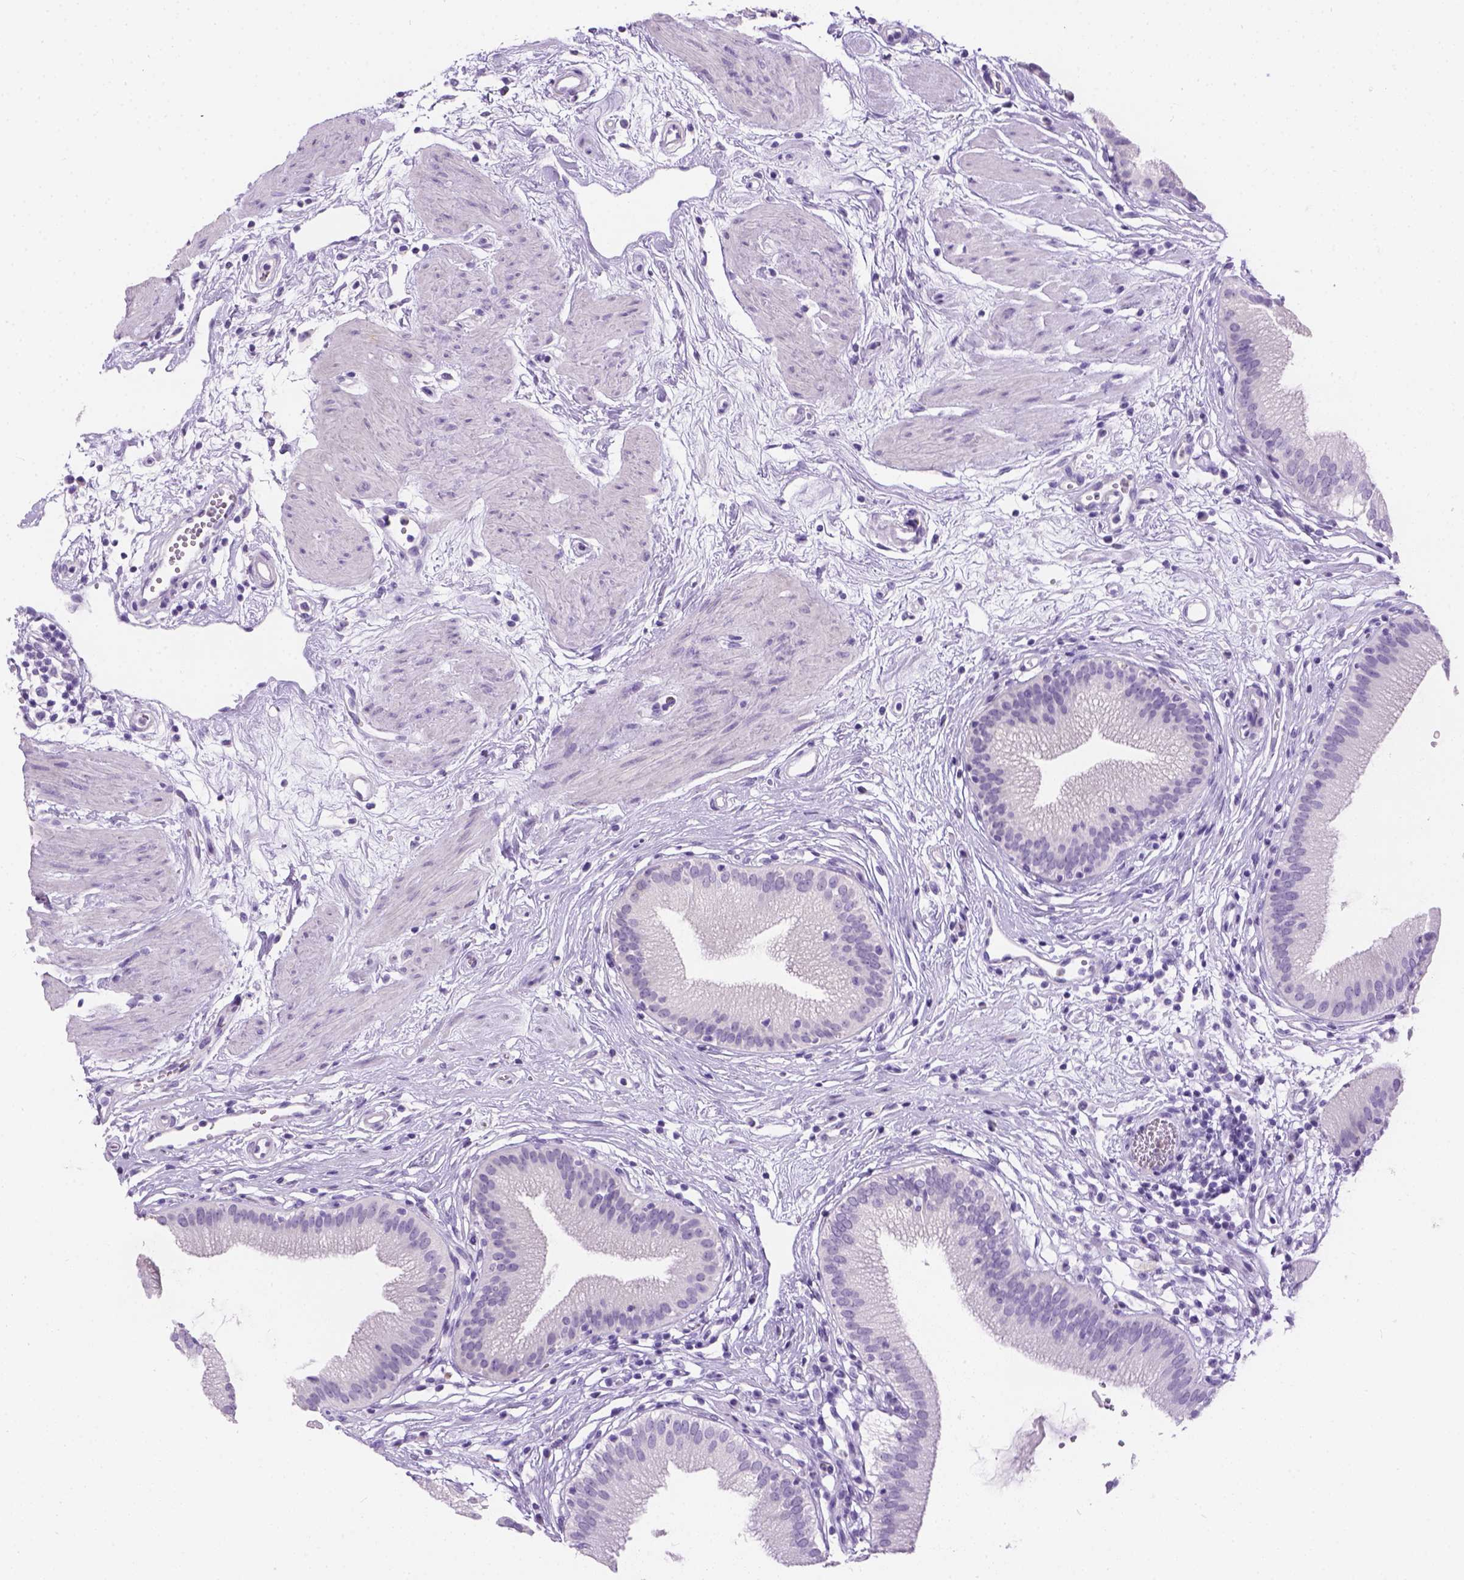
{"staining": {"intensity": "negative", "quantity": "none", "location": "none"}, "tissue": "gallbladder", "cell_type": "Glandular cells", "image_type": "normal", "snomed": [{"axis": "morphology", "description": "Normal tissue, NOS"}, {"axis": "topography", "description": "Gallbladder"}], "caption": "This is a micrograph of IHC staining of benign gallbladder, which shows no positivity in glandular cells.", "gene": "TMEM38A", "patient": {"sex": "female", "age": 65}}